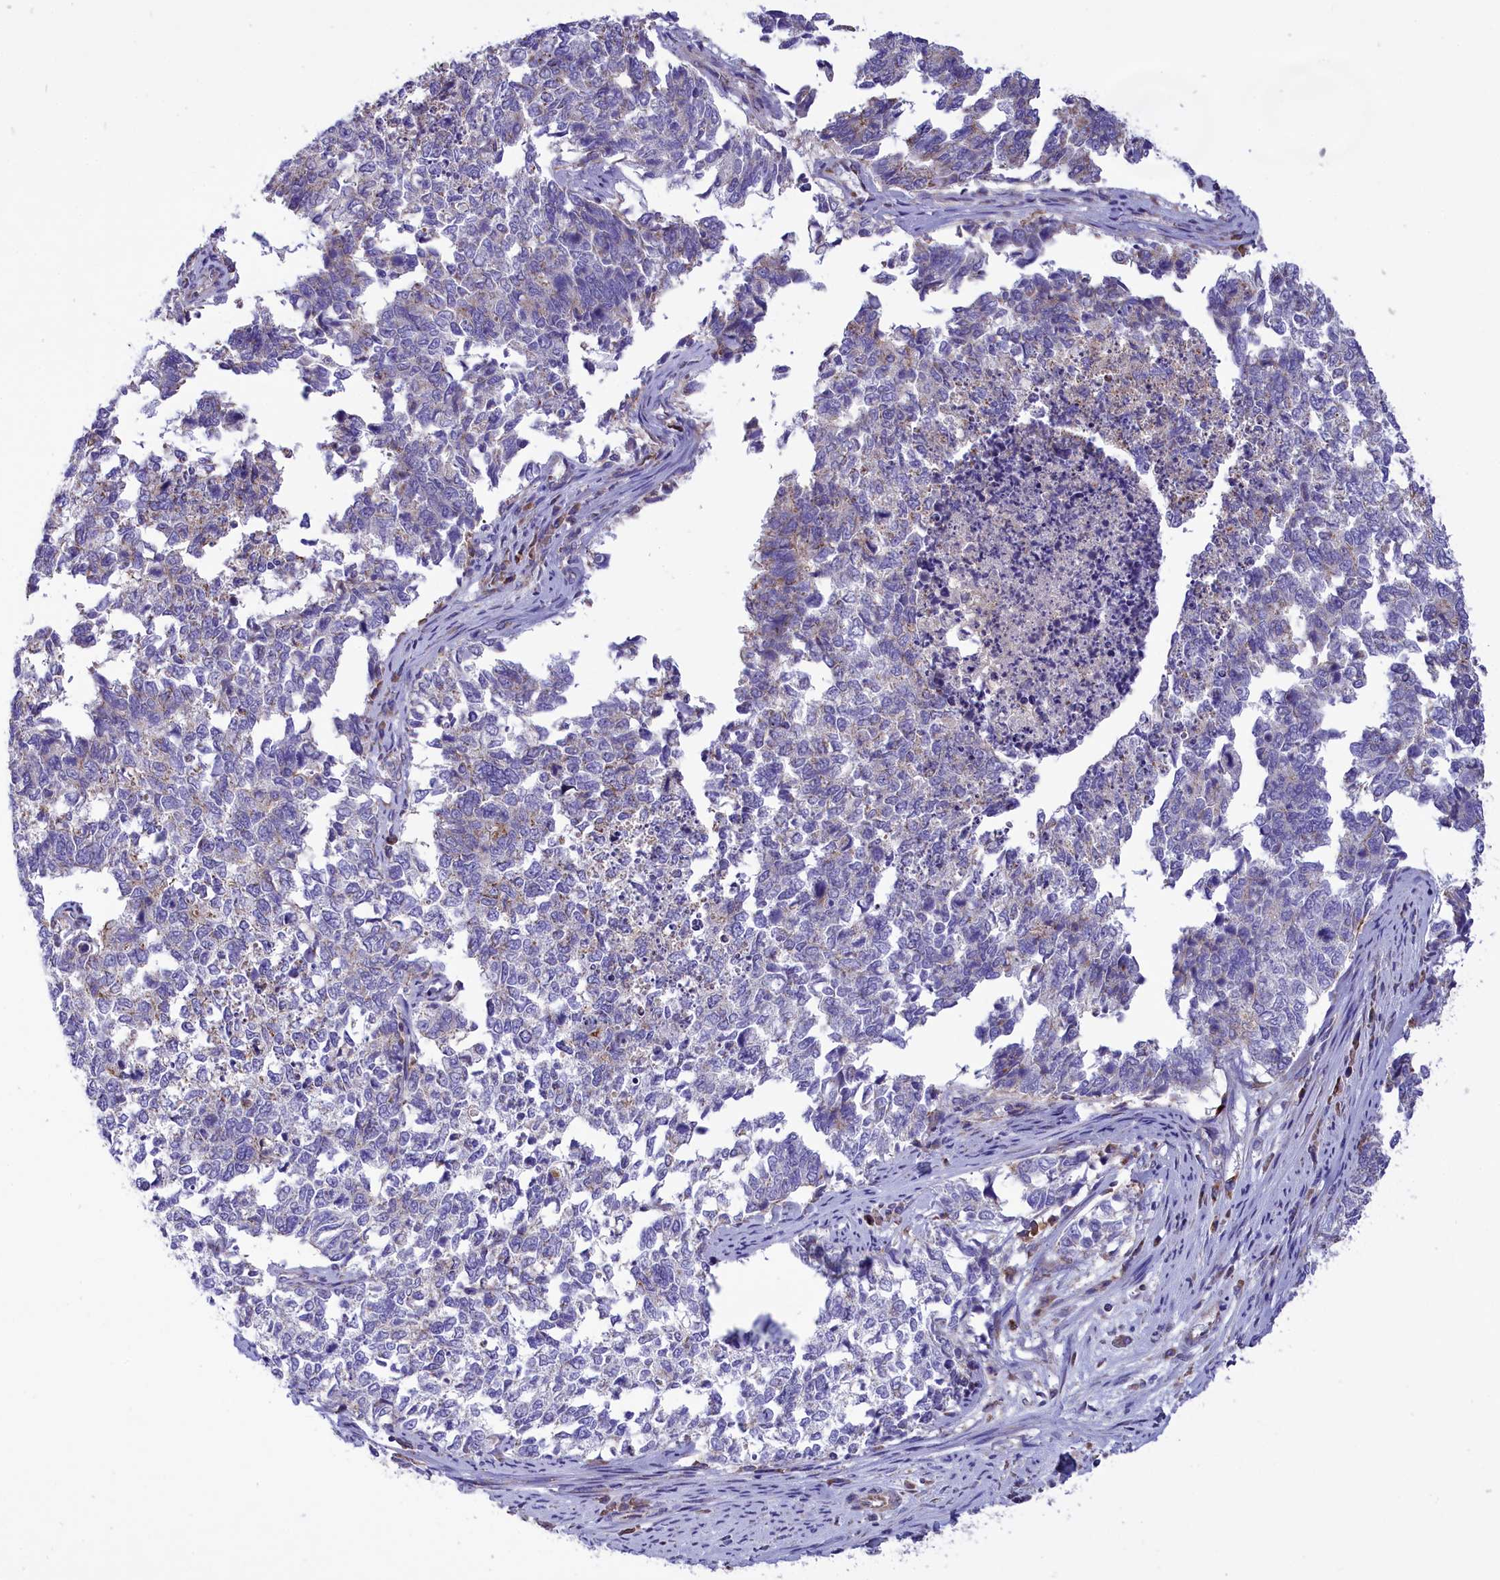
{"staining": {"intensity": "weak", "quantity": "<25%", "location": "cytoplasmic/membranous"}, "tissue": "cervical cancer", "cell_type": "Tumor cells", "image_type": "cancer", "snomed": [{"axis": "morphology", "description": "Squamous cell carcinoma, NOS"}, {"axis": "topography", "description": "Cervix"}], "caption": "High power microscopy photomicrograph of an immunohistochemistry image of squamous cell carcinoma (cervical), revealing no significant positivity in tumor cells.", "gene": "CORO7-PAM16", "patient": {"sex": "female", "age": 63}}